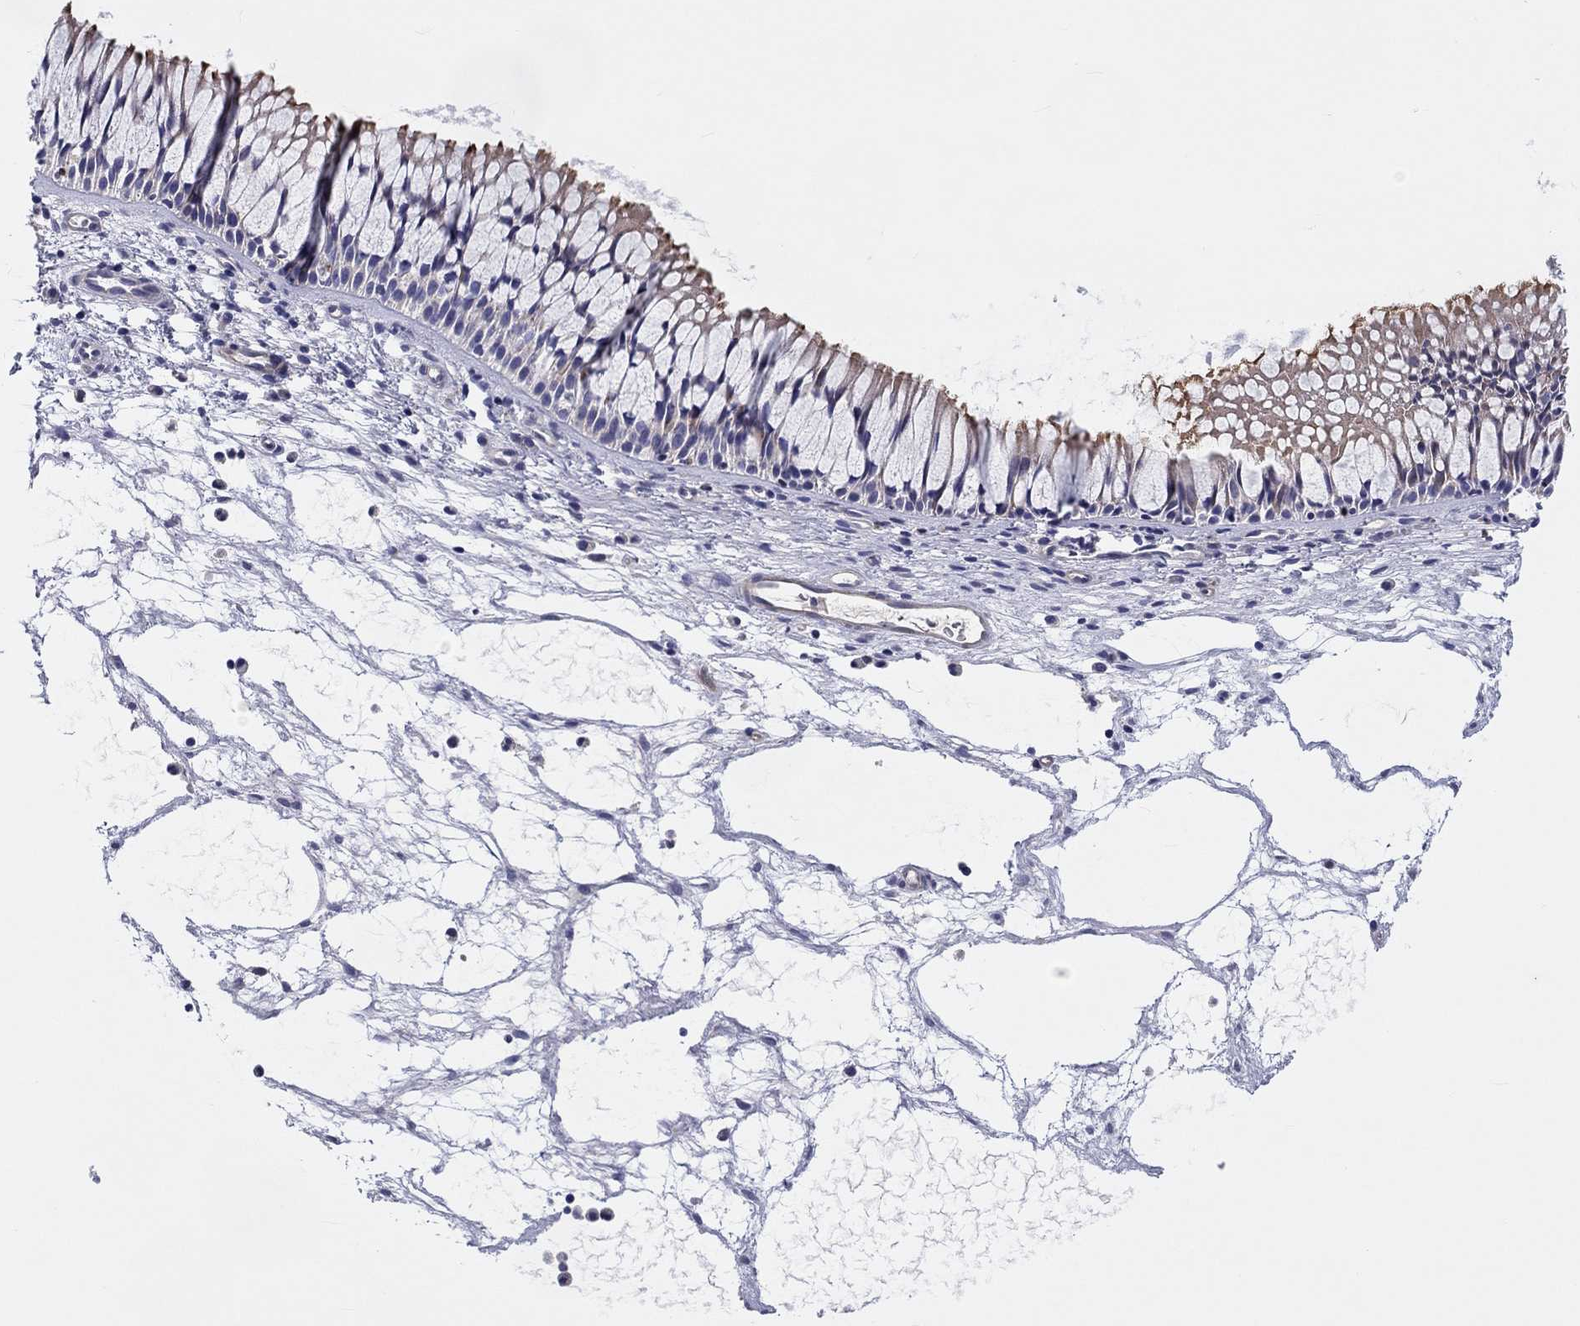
{"staining": {"intensity": "moderate", "quantity": "25%-75%", "location": "cytoplasmic/membranous"}, "tissue": "nasopharynx", "cell_type": "Respiratory epithelial cells", "image_type": "normal", "snomed": [{"axis": "morphology", "description": "Normal tissue, NOS"}, {"axis": "topography", "description": "Nasopharynx"}], "caption": "Immunohistochemical staining of normal nasopharynx reveals moderate cytoplasmic/membranous protein positivity in about 25%-75% of respiratory epithelial cells. (DAB (3,3'-diaminobenzidine) IHC with brightfield microscopy, high magnification).", "gene": "ABCG4", "patient": {"sex": "male", "age": 51}}